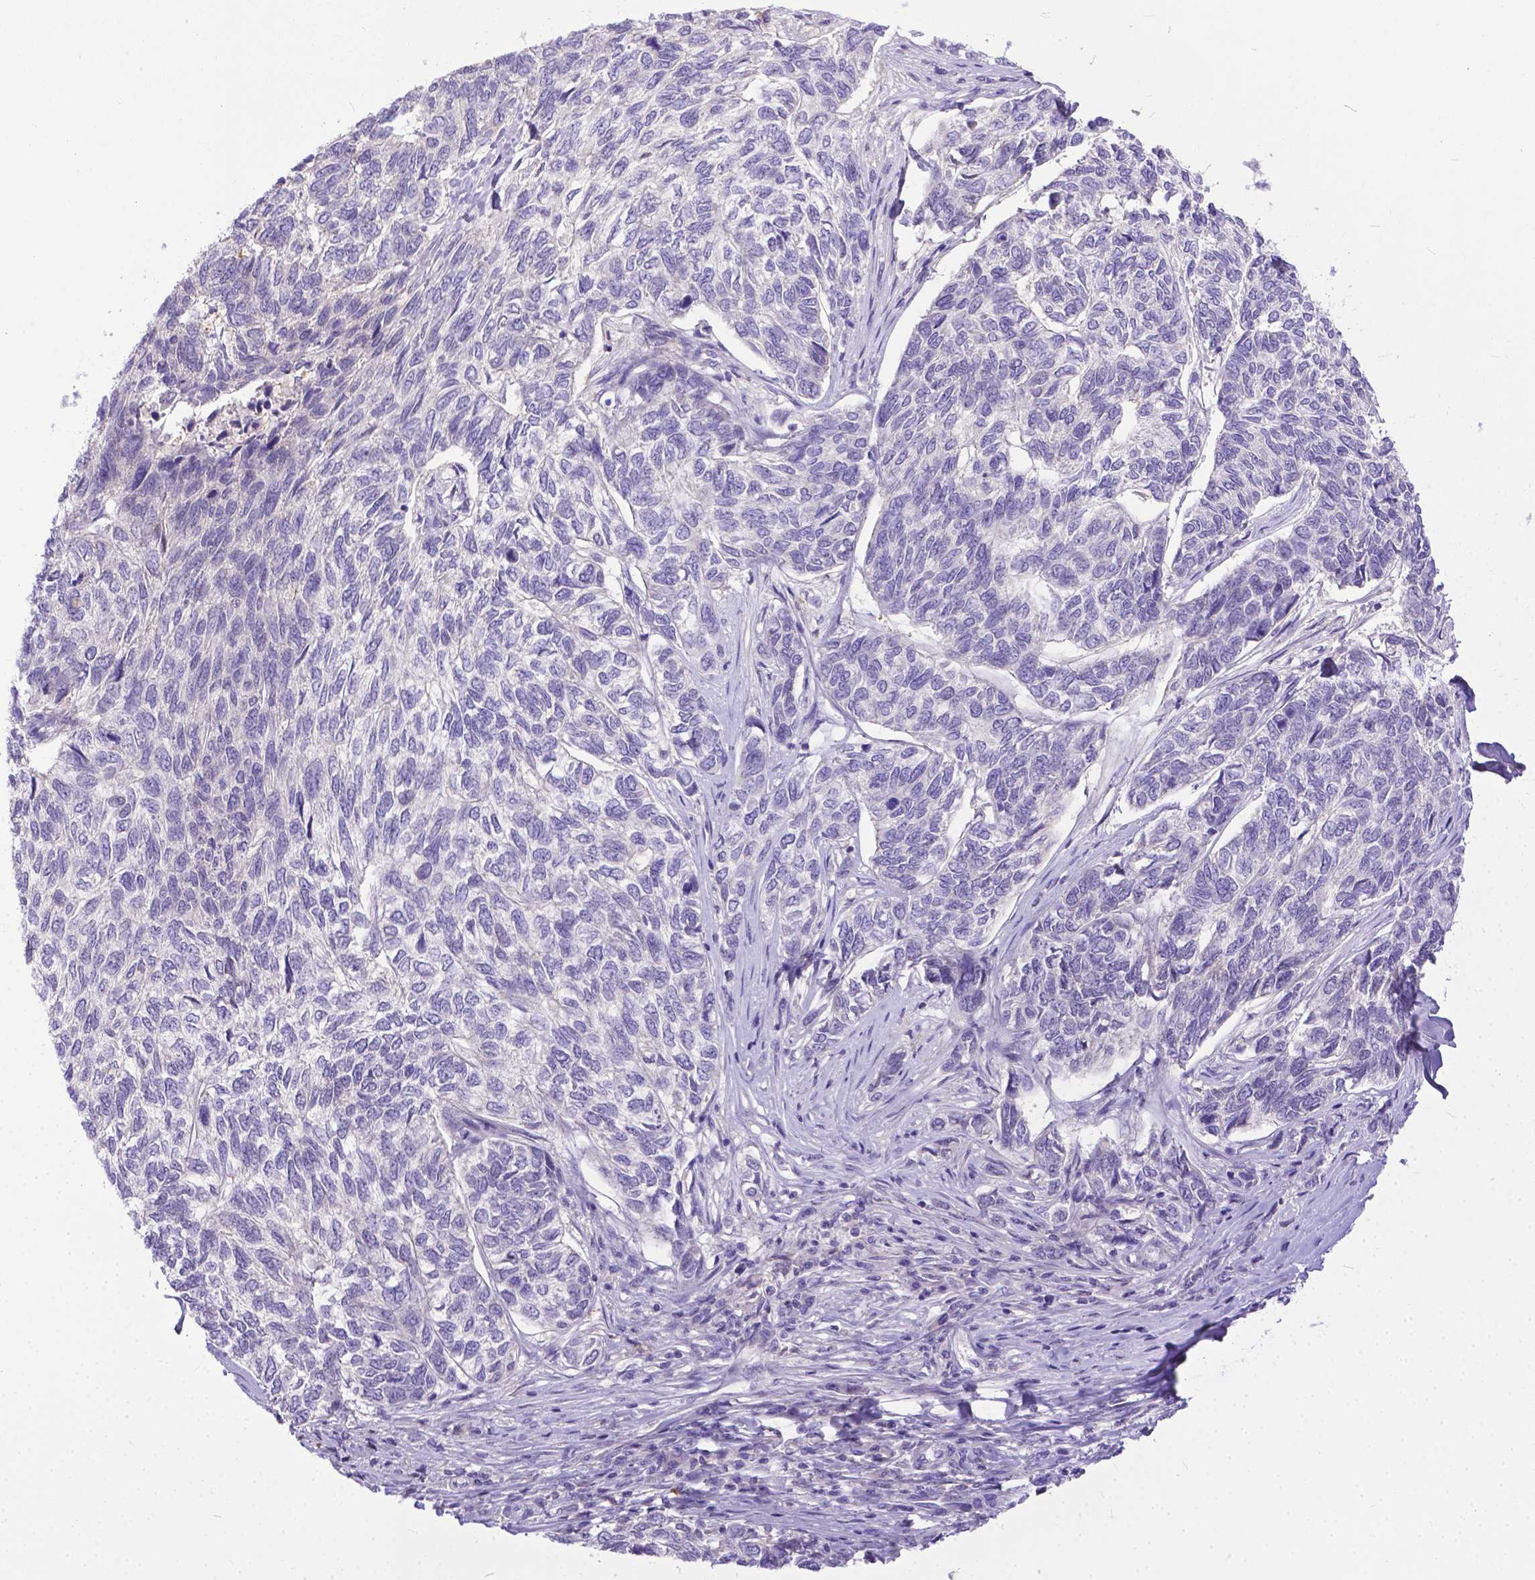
{"staining": {"intensity": "negative", "quantity": "none", "location": "none"}, "tissue": "skin cancer", "cell_type": "Tumor cells", "image_type": "cancer", "snomed": [{"axis": "morphology", "description": "Basal cell carcinoma"}, {"axis": "topography", "description": "Skin"}], "caption": "High power microscopy micrograph of an immunohistochemistry photomicrograph of basal cell carcinoma (skin), revealing no significant staining in tumor cells.", "gene": "TTLL6", "patient": {"sex": "female", "age": 65}}